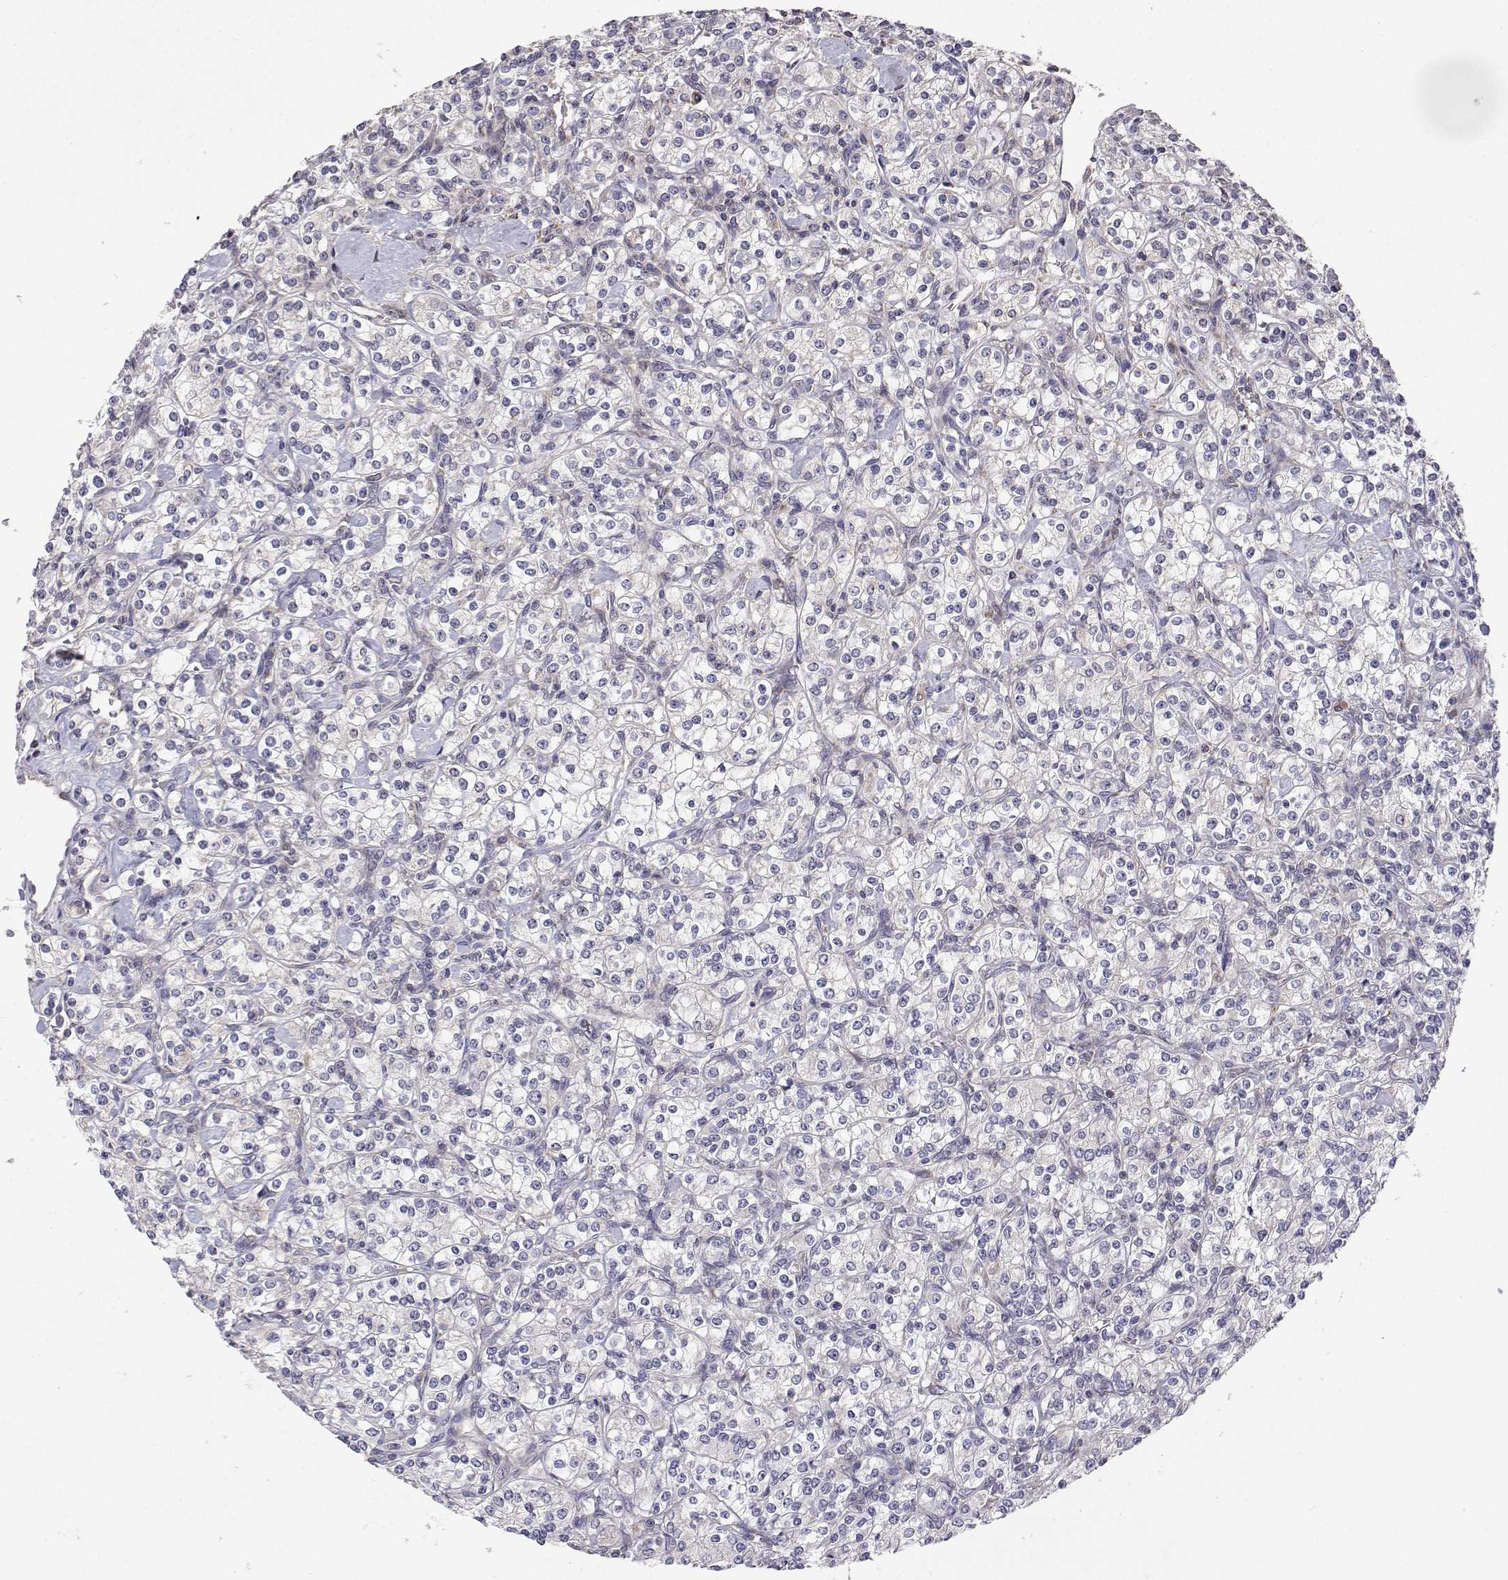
{"staining": {"intensity": "negative", "quantity": "none", "location": "none"}, "tissue": "renal cancer", "cell_type": "Tumor cells", "image_type": "cancer", "snomed": [{"axis": "morphology", "description": "Adenocarcinoma, NOS"}, {"axis": "topography", "description": "Kidney"}], "caption": "There is no significant positivity in tumor cells of renal cancer.", "gene": "MRPL3", "patient": {"sex": "male", "age": 77}}